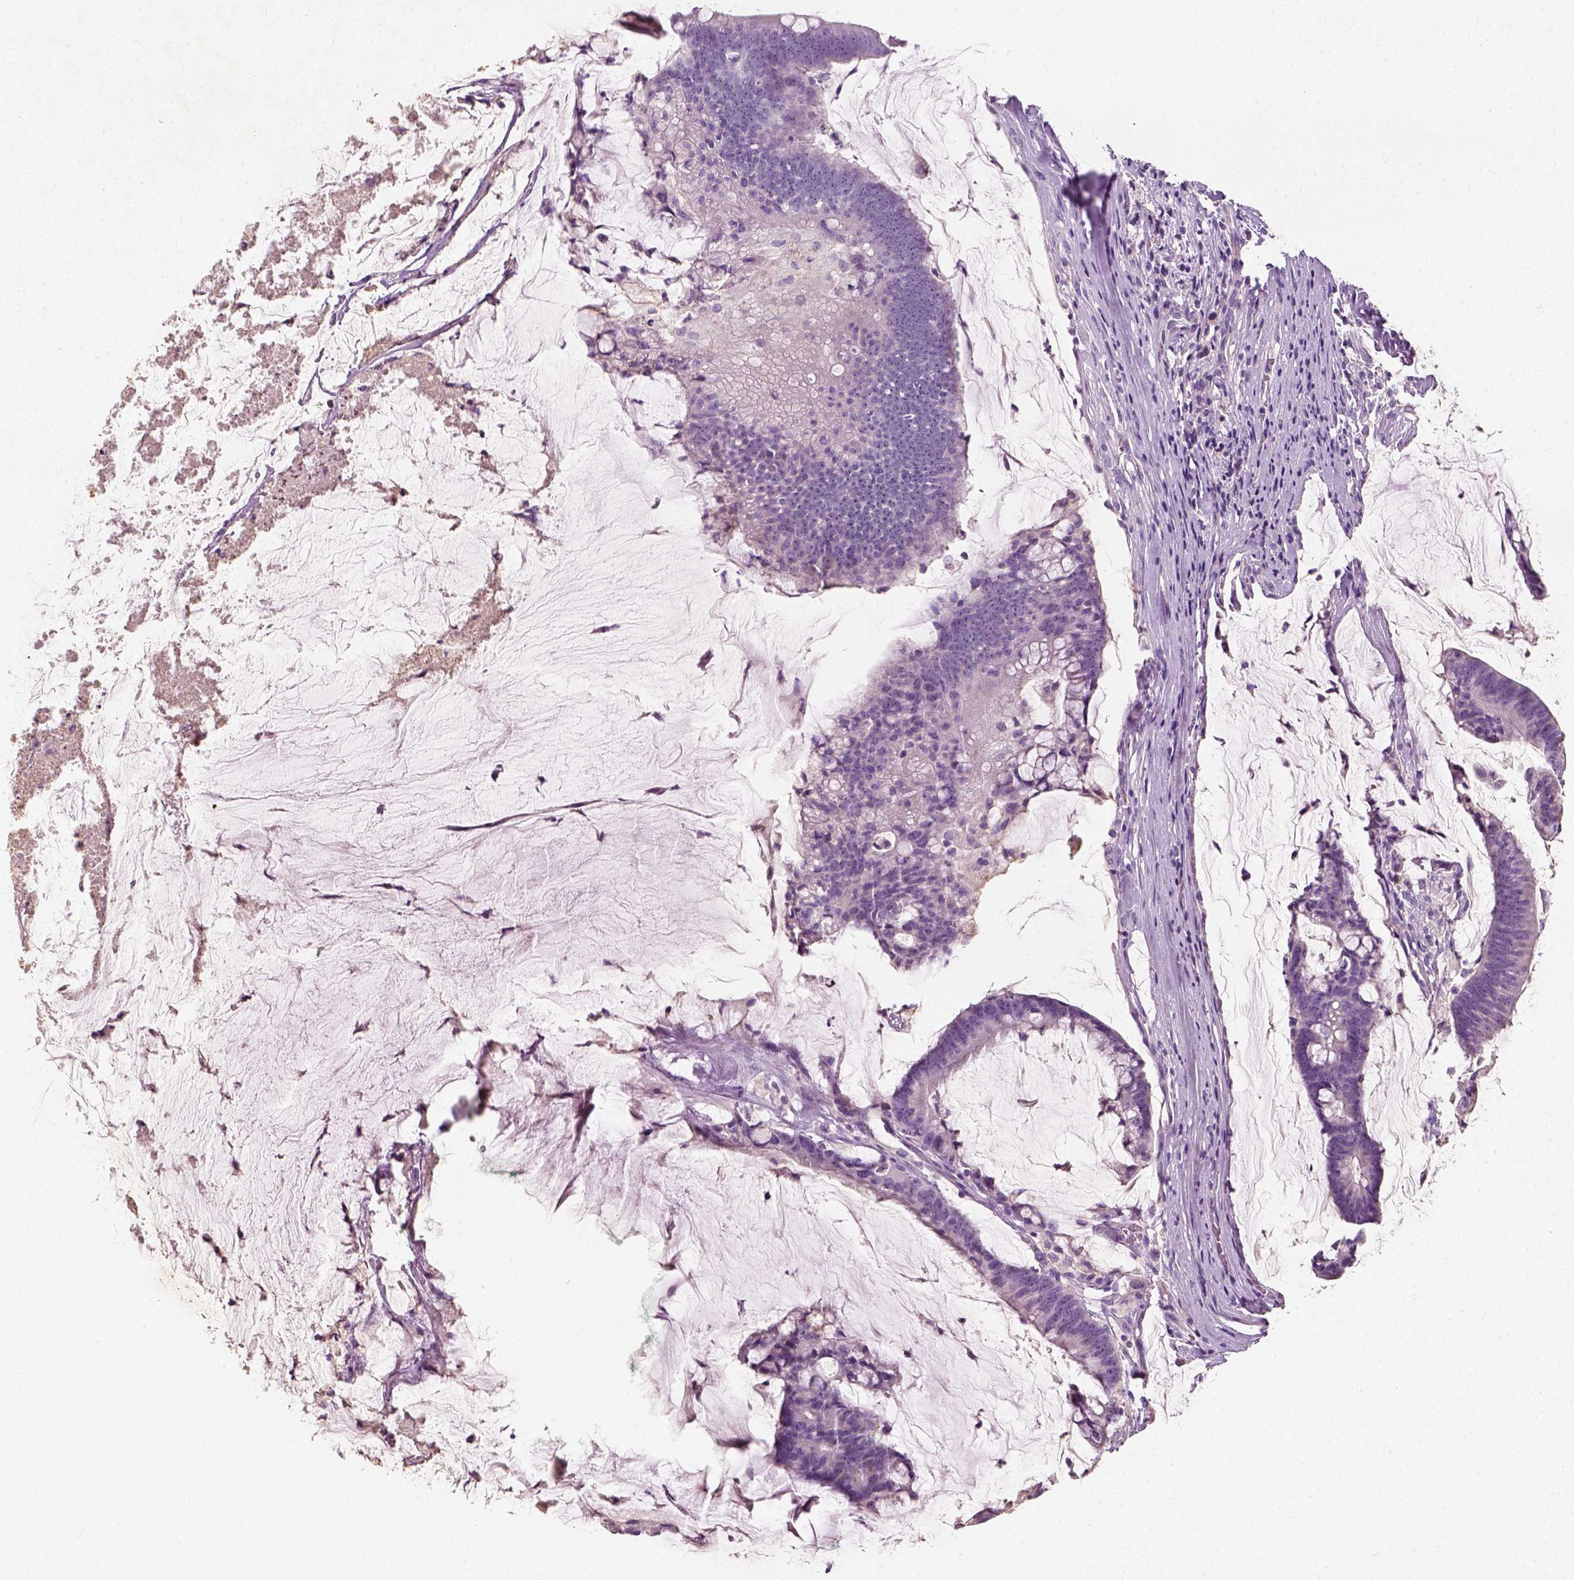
{"staining": {"intensity": "negative", "quantity": "none", "location": "none"}, "tissue": "colorectal cancer", "cell_type": "Tumor cells", "image_type": "cancer", "snomed": [{"axis": "morphology", "description": "Adenocarcinoma, NOS"}, {"axis": "topography", "description": "Colon"}], "caption": "Protein analysis of colorectal cancer displays no significant staining in tumor cells. The staining is performed using DAB brown chromogen with nuclei counter-stained in using hematoxylin.", "gene": "DHCR24", "patient": {"sex": "male", "age": 62}}